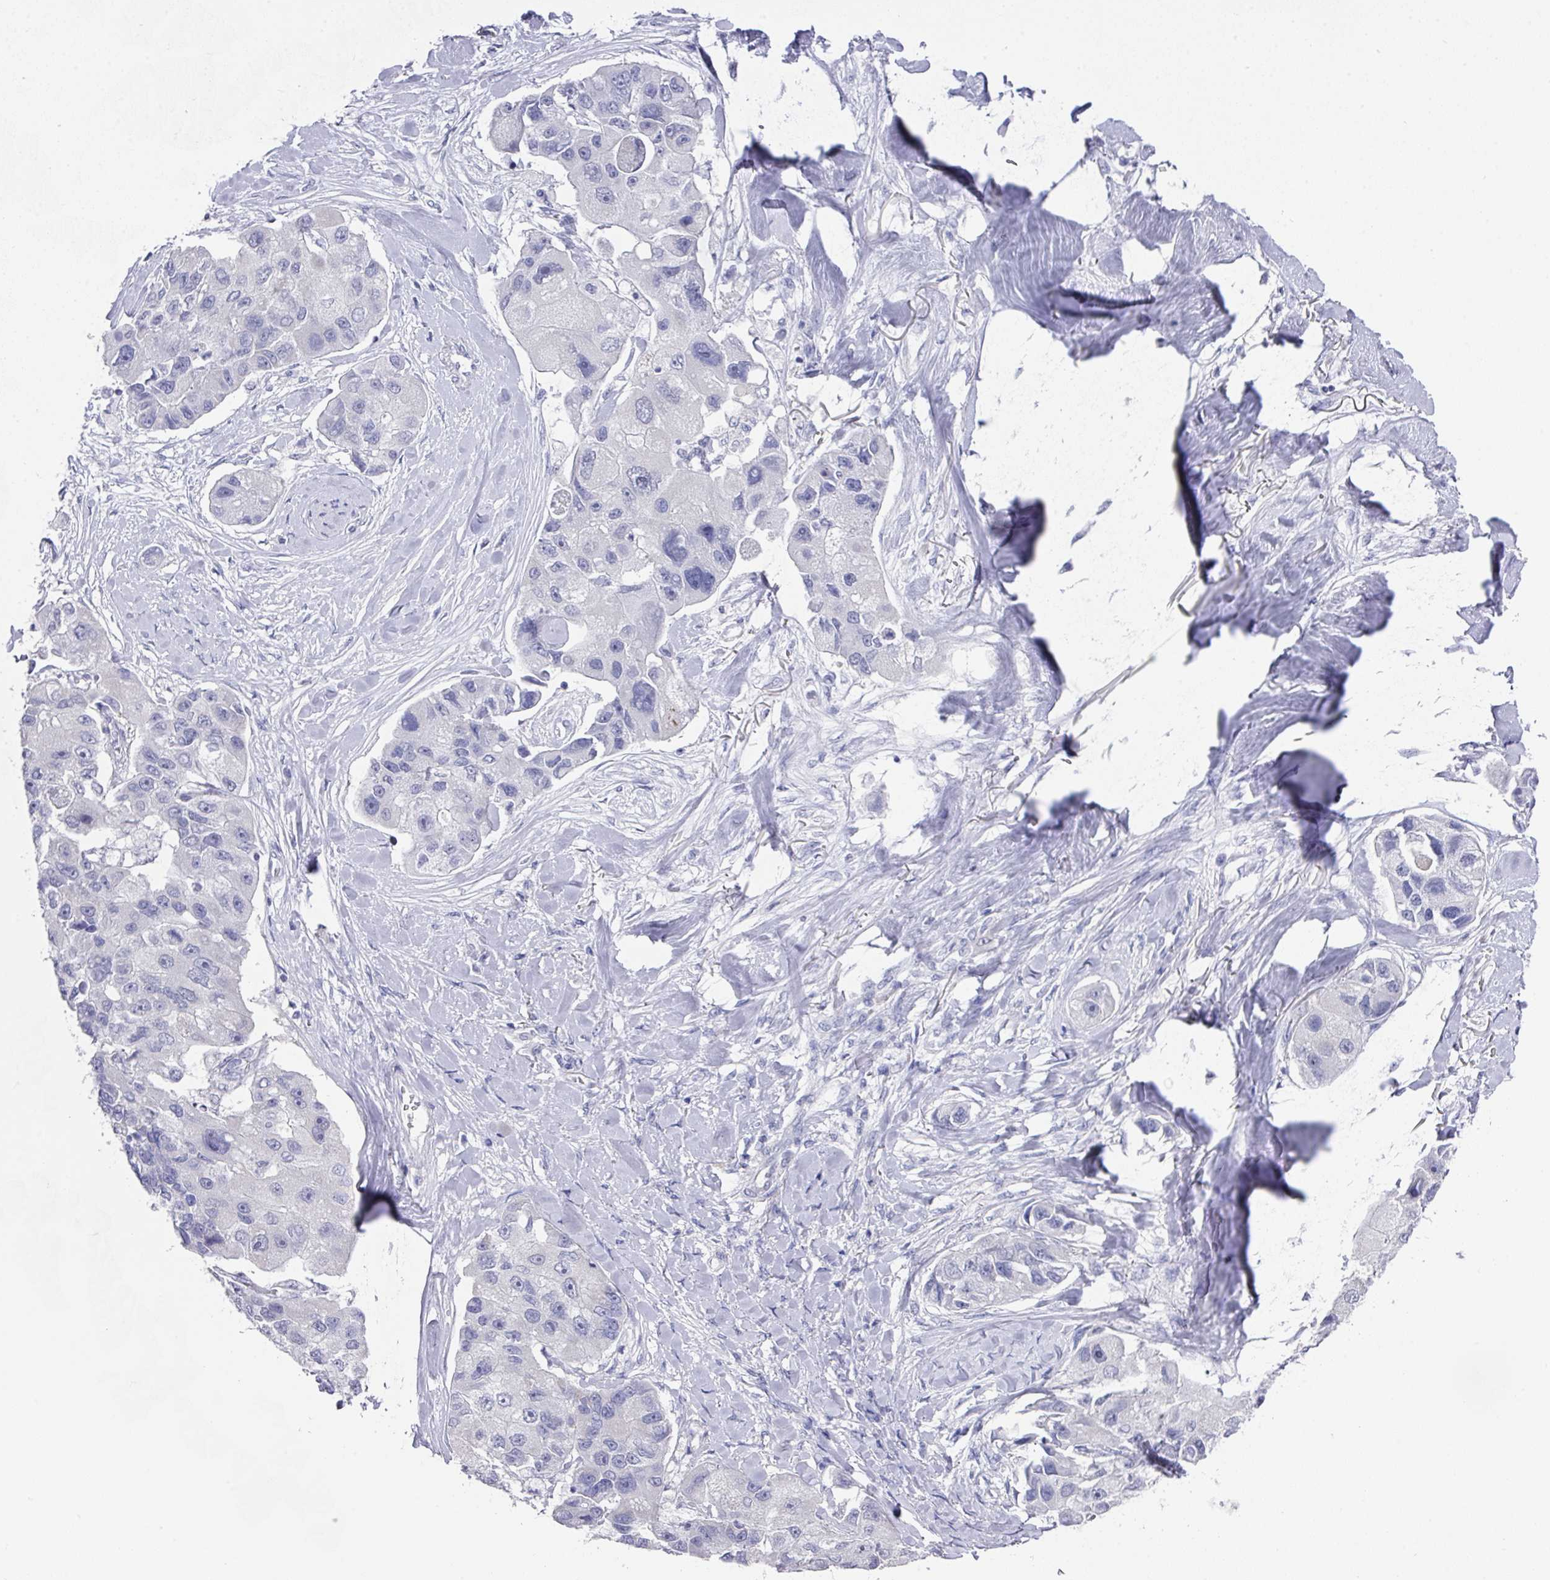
{"staining": {"intensity": "negative", "quantity": "none", "location": "none"}, "tissue": "lung cancer", "cell_type": "Tumor cells", "image_type": "cancer", "snomed": [{"axis": "morphology", "description": "Adenocarcinoma, NOS"}, {"axis": "topography", "description": "Lung"}], "caption": "IHC photomicrograph of lung cancer stained for a protein (brown), which demonstrates no expression in tumor cells.", "gene": "DAZL", "patient": {"sex": "female", "age": 54}}